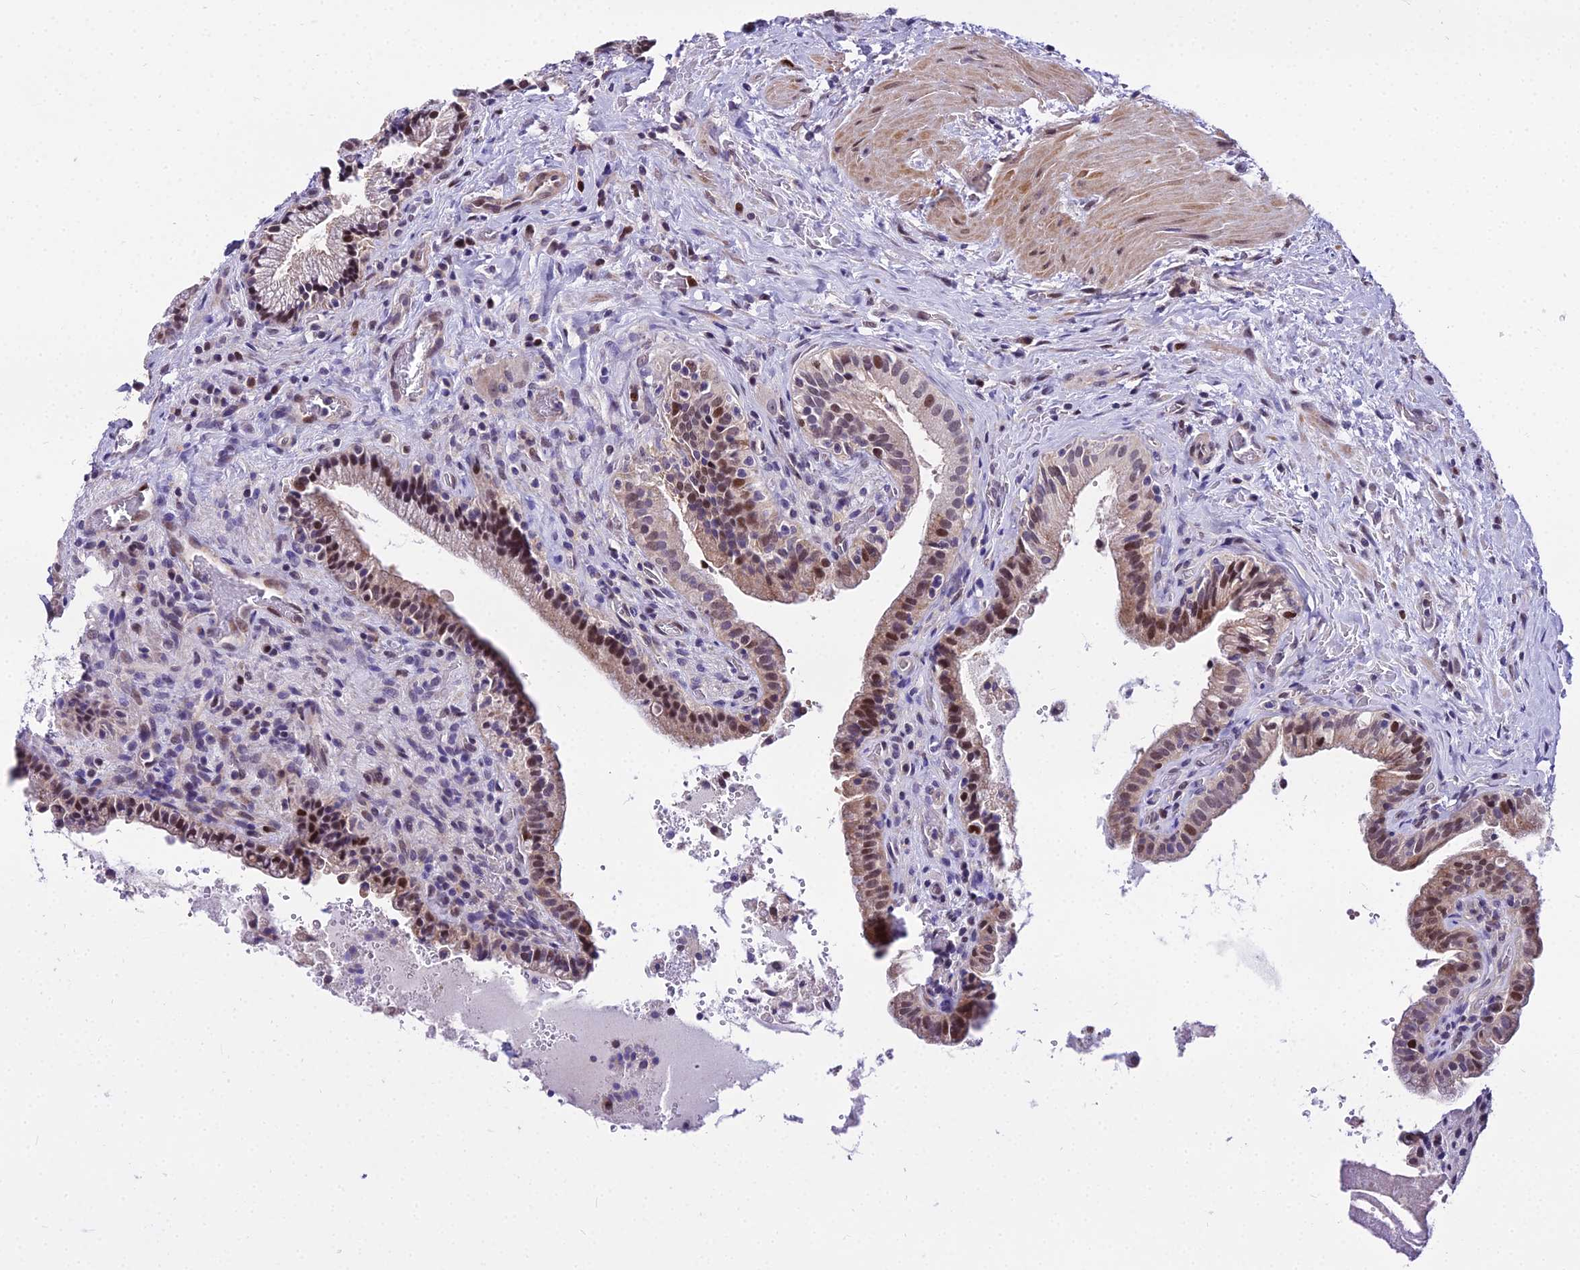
{"staining": {"intensity": "moderate", "quantity": "<25%", "location": "cytoplasmic/membranous,nuclear"}, "tissue": "gallbladder", "cell_type": "Glandular cells", "image_type": "normal", "snomed": [{"axis": "morphology", "description": "Normal tissue, NOS"}, {"axis": "topography", "description": "Gallbladder"}], "caption": "Immunohistochemistry (IHC) photomicrograph of unremarkable gallbladder stained for a protein (brown), which demonstrates low levels of moderate cytoplasmic/membranous,nuclear staining in about <25% of glandular cells.", "gene": "TRIML2", "patient": {"sex": "male", "age": 24}}